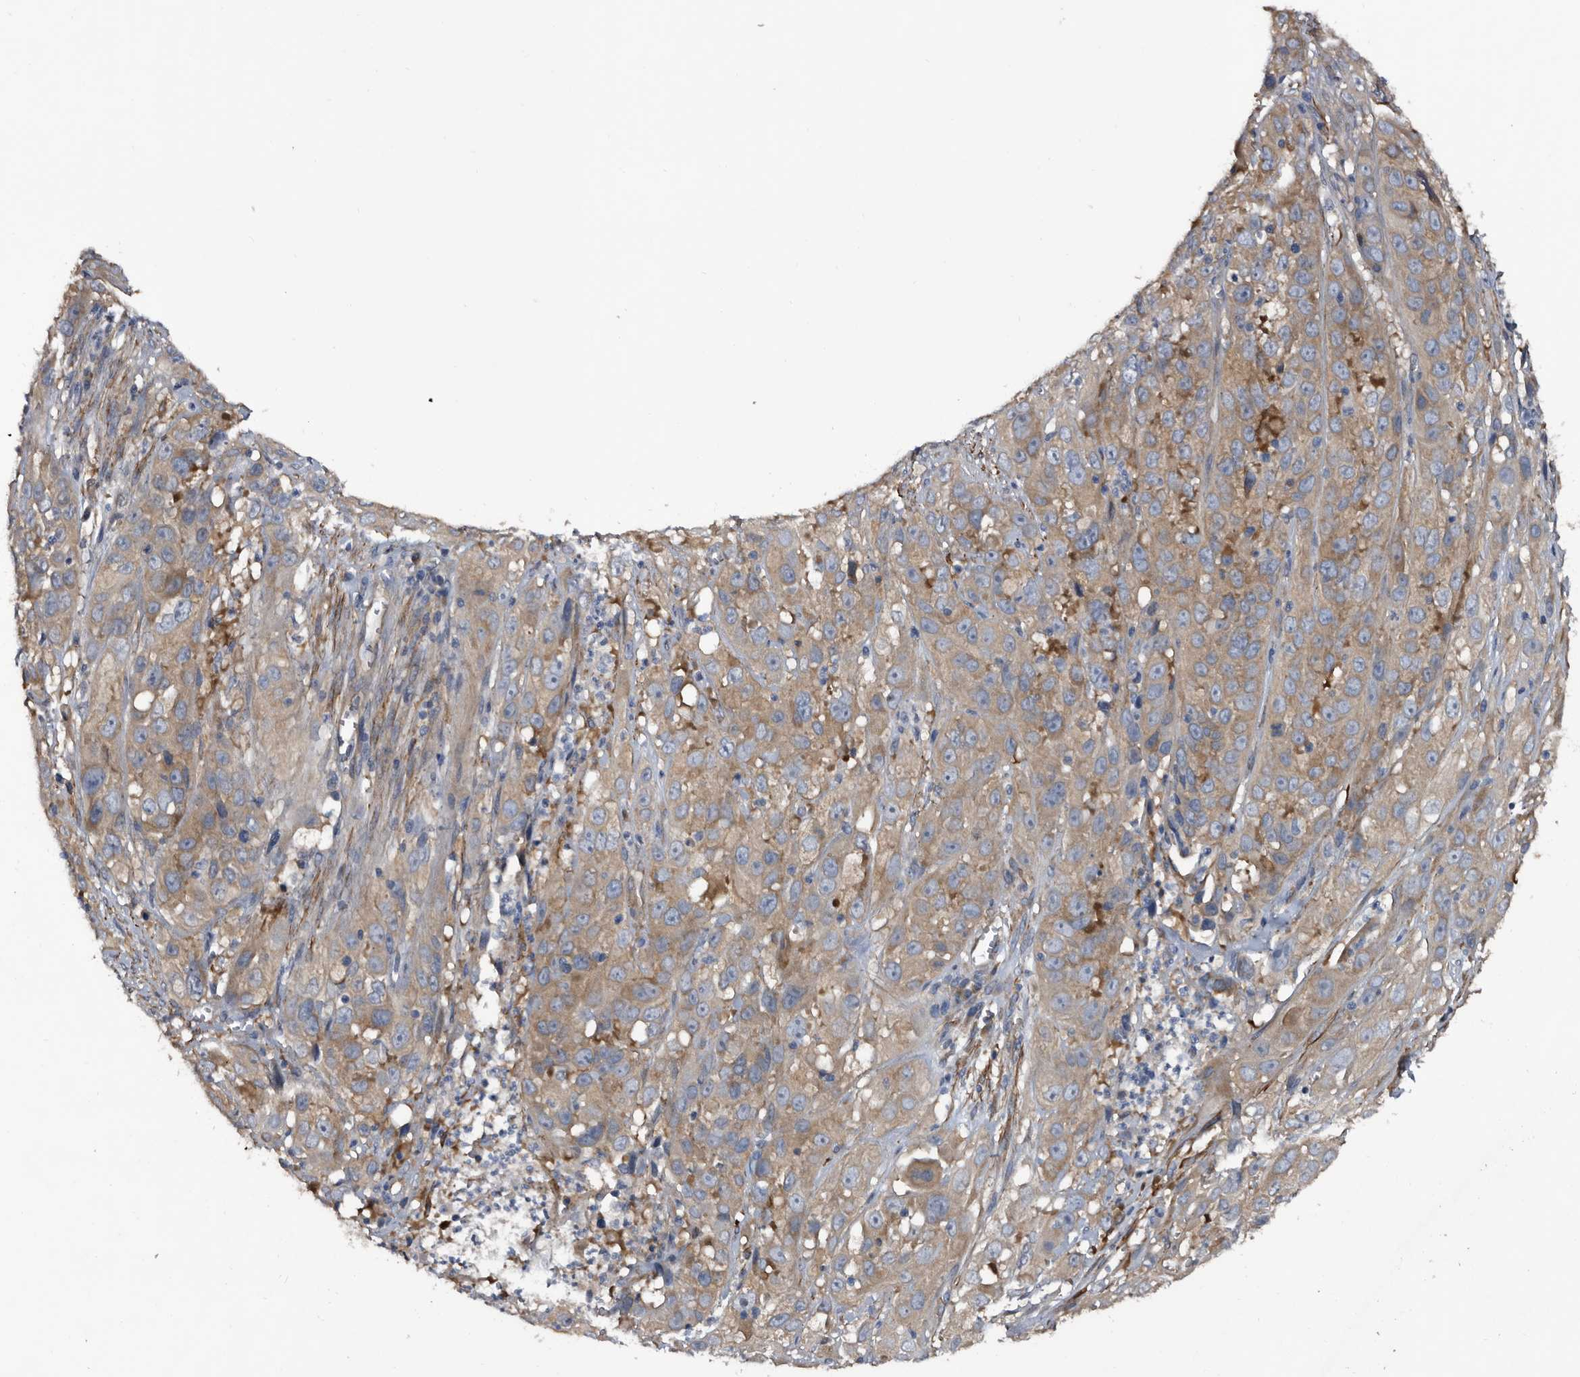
{"staining": {"intensity": "weak", "quantity": ">75%", "location": "cytoplasmic/membranous"}, "tissue": "cervical cancer", "cell_type": "Tumor cells", "image_type": "cancer", "snomed": [{"axis": "morphology", "description": "Squamous cell carcinoma, NOS"}, {"axis": "topography", "description": "Cervix"}], "caption": "Weak cytoplasmic/membranous staining for a protein is seen in about >75% of tumor cells of cervical cancer (squamous cell carcinoma) using immunohistochemistry (IHC).", "gene": "IARS1", "patient": {"sex": "female", "age": 32}}